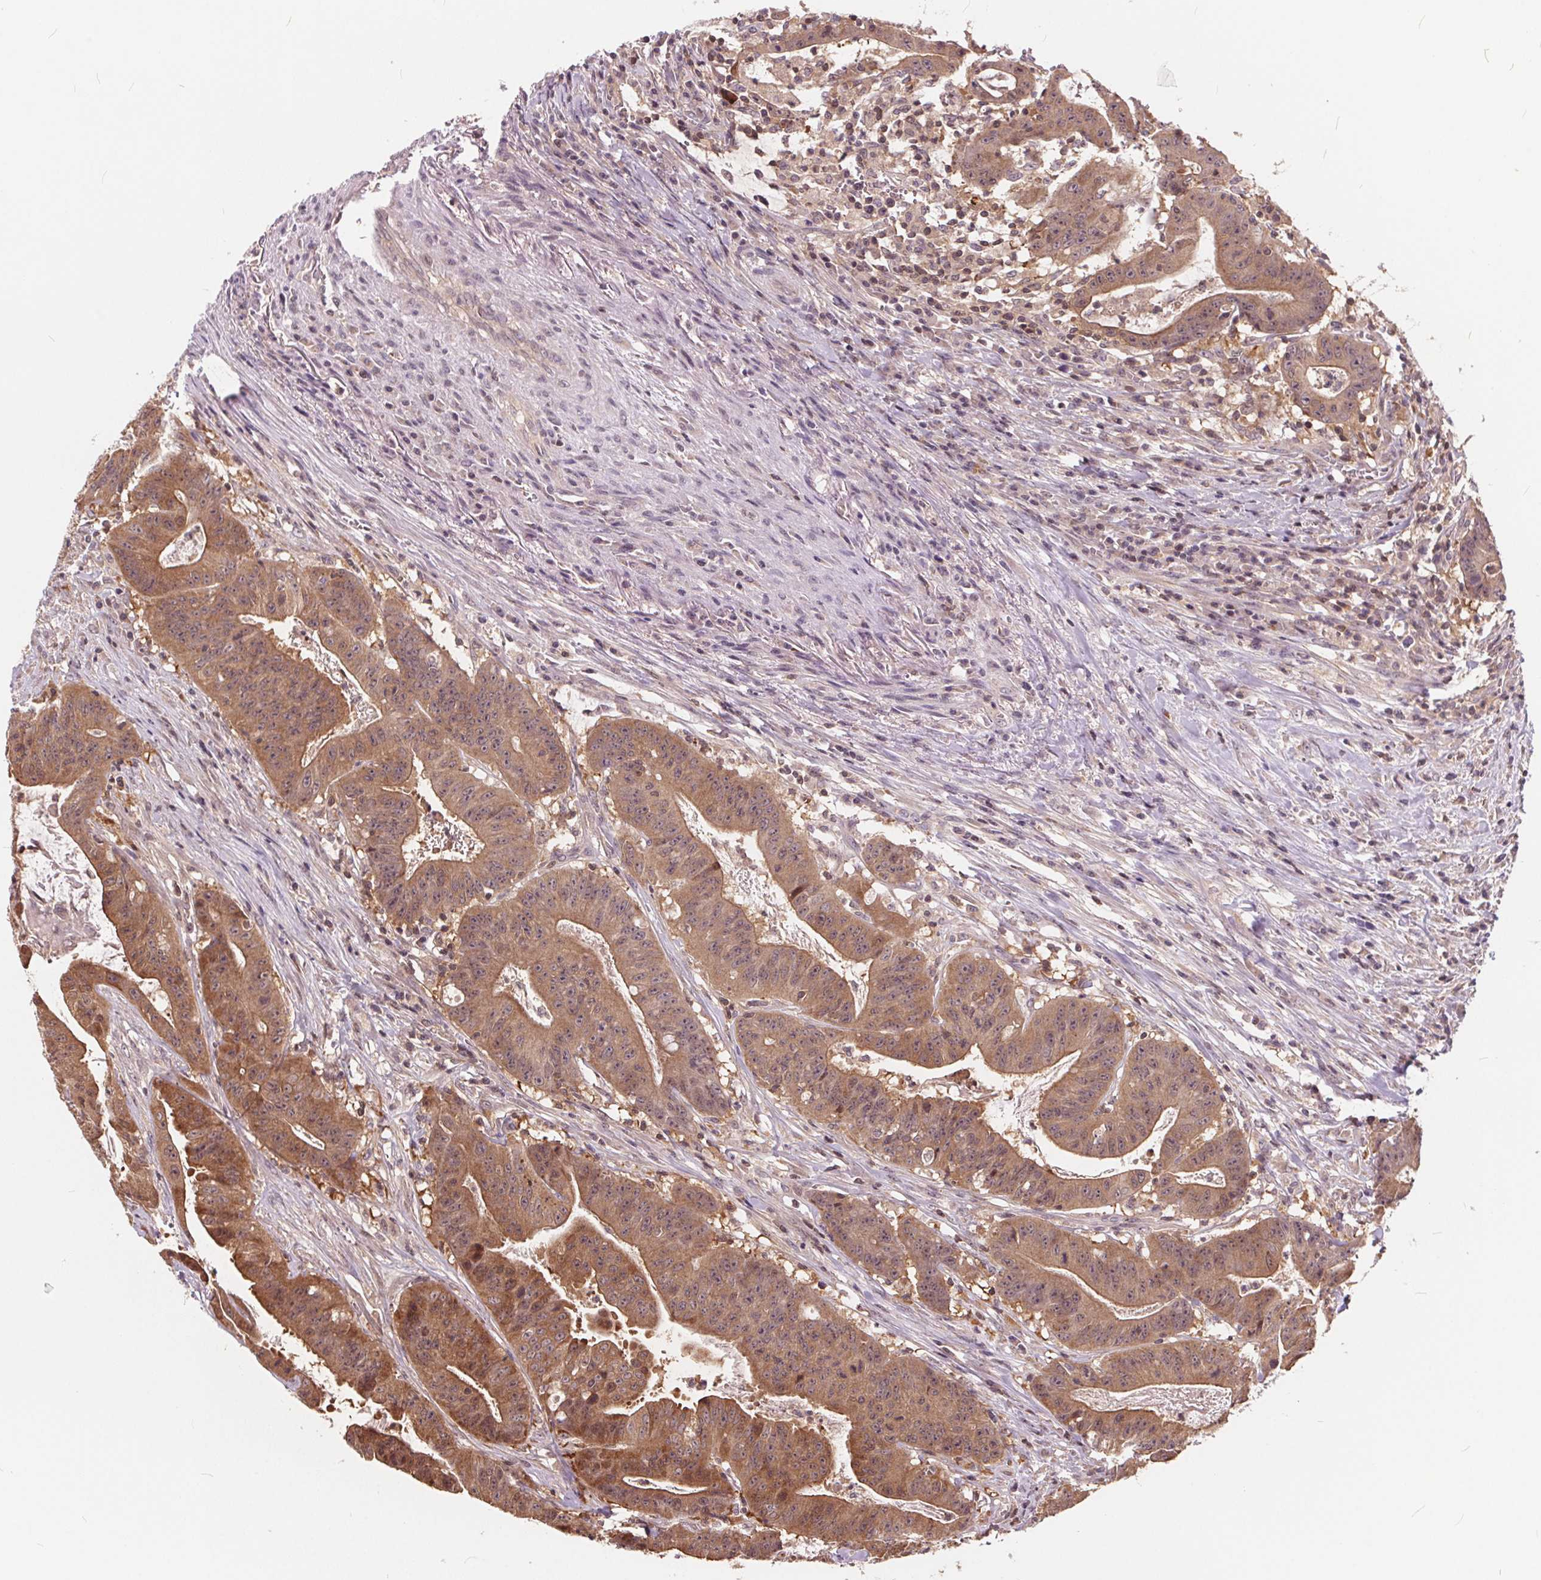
{"staining": {"intensity": "moderate", "quantity": ">75%", "location": "cytoplasmic/membranous"}, "tissue": "colorectal cancer", "cell_type": "Tumor cells", "image_type": "cancer", "snomed": [{"axis": "morphology", "description": "Adenocarcinoma, NOS"}, {"axis": "topography", "description": "Colon"}], "caption": "Adenocarcinoma (colorectal) stained with IHC shows moderate cytoplasmic/membranous expression in about >75% of tumor cells.", "gene": "HIF1AN", "patient": {"sex": "male", "age": 33}}